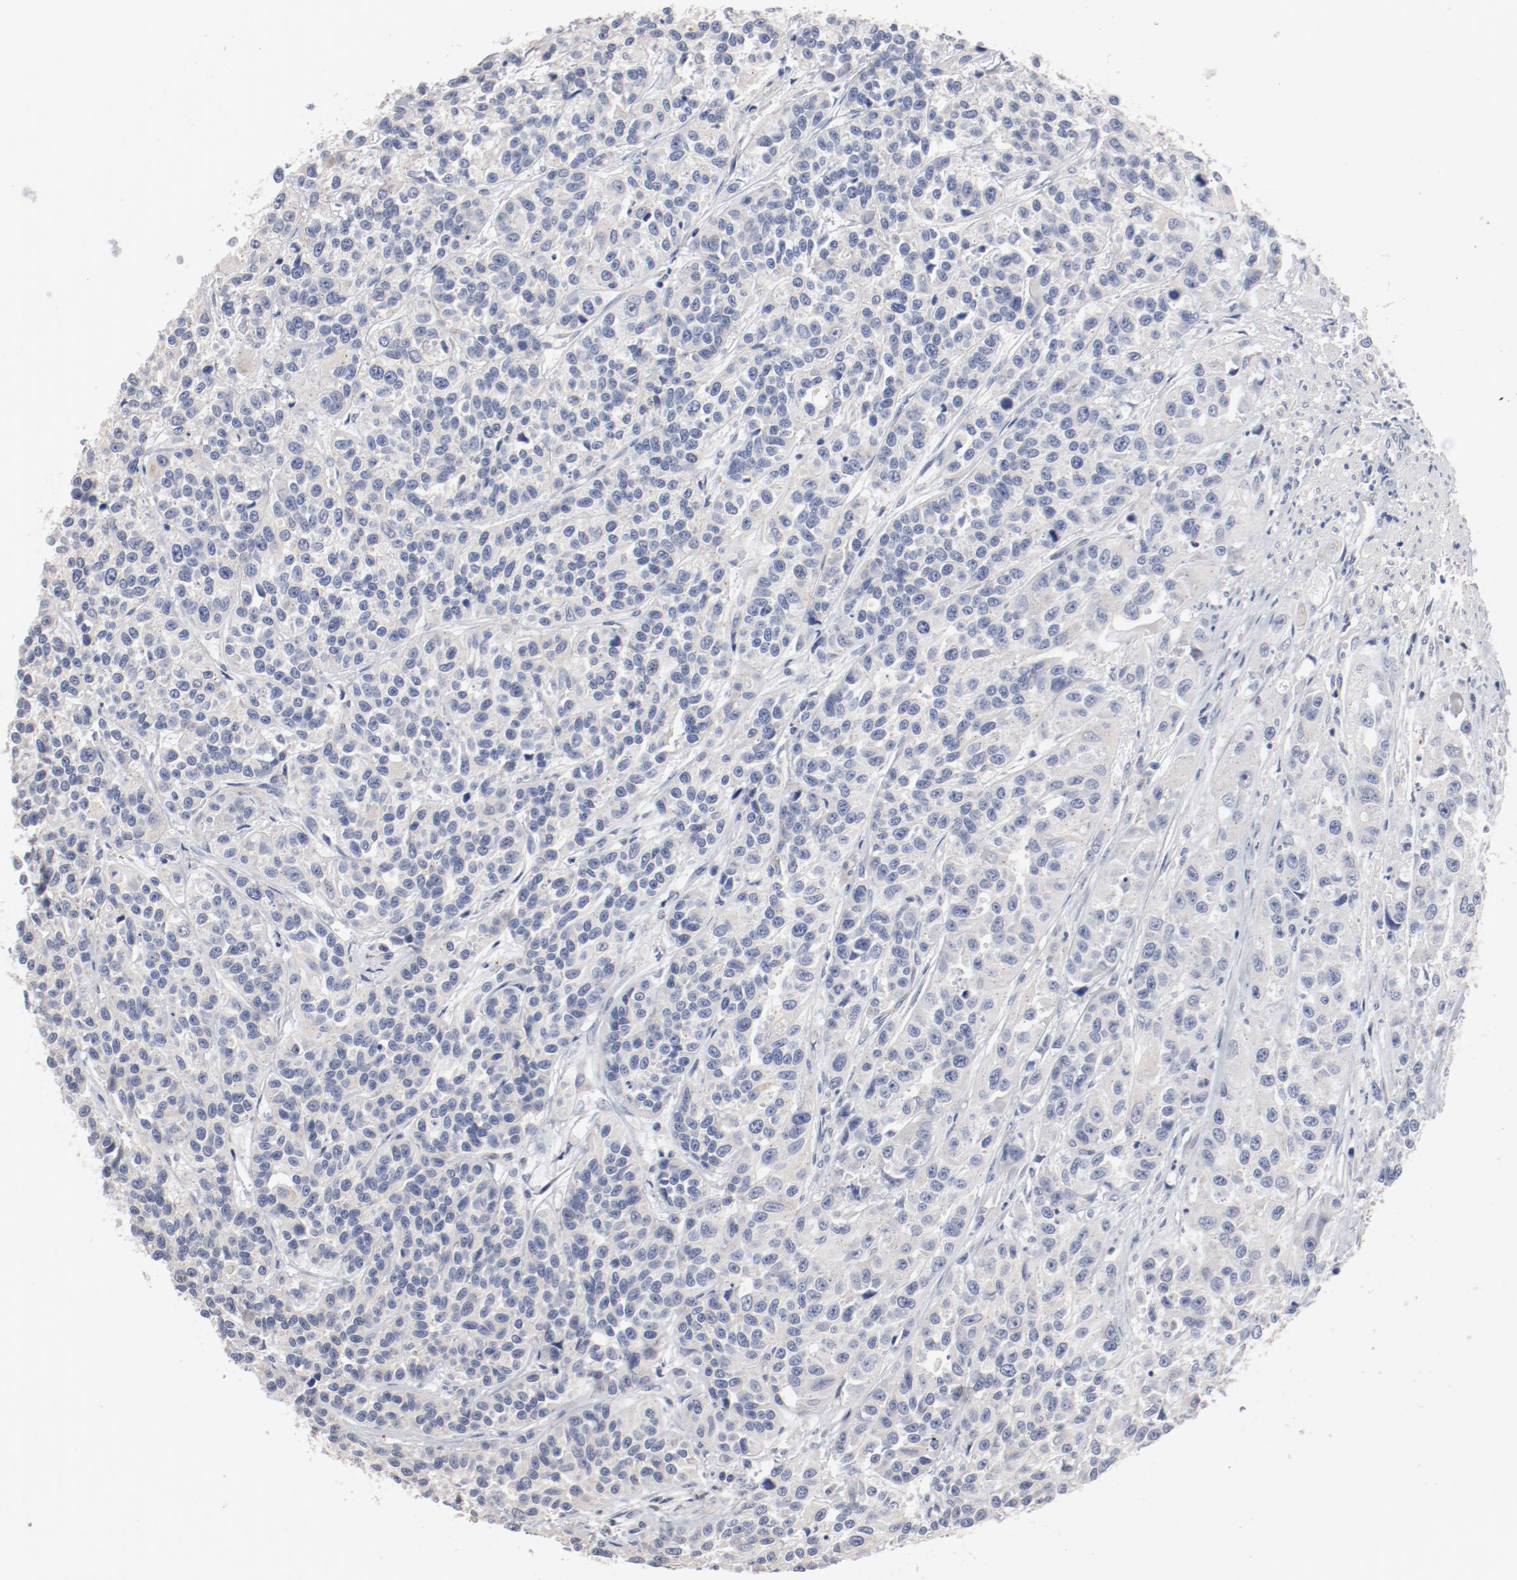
{"staining": {"intensity": "negative", "quantity": "none", "location": "none"}, "tissue": "urothelial cancer", "cell_type": "Tumor cells", "image_type": "cancer", "snomed": [{"axis": "morphology", "description": "Urothelial carcinoma, High grade"}, {"axis": "topography", "description": "Urinary bladder"}], "caption": "Urothelial cancer was stained to show a protein in brown. There is no significant positivity in tumor cells.", "gene": "AK7", "patient": {"sex": "female", "age": 81}}